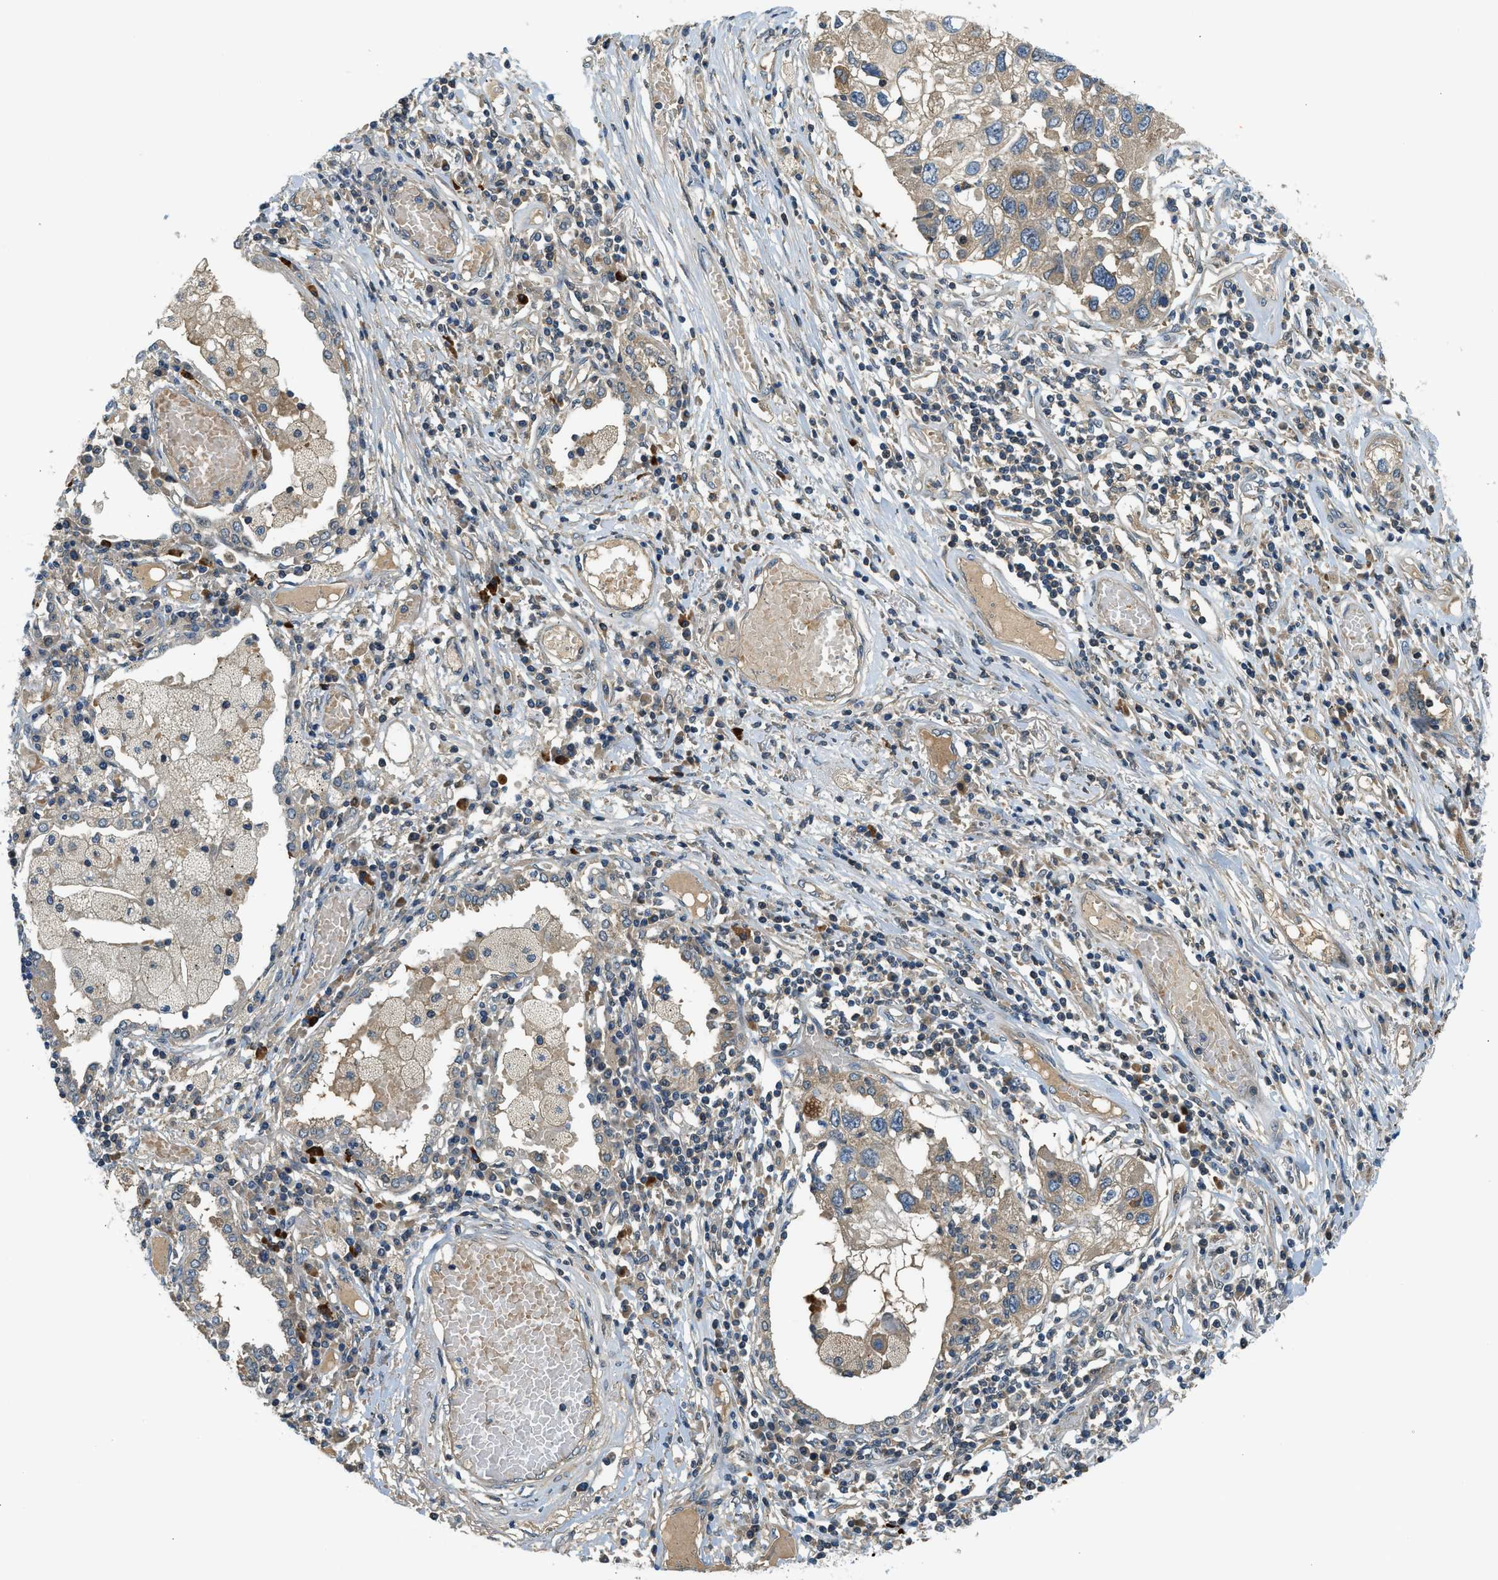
{"staining": {"intensity": "weak", "quantity": ">75%", "location": "cytoplasmic/membranous"}, "tissue": "lung cancer", "cell_type": "Tumor cells", "image_type": "cancer", "snomed": [{"axis": "morphology", "description": "Squamous cell carcinoma, NOS"}, {"axis": "topography", "description": "Lung"}], "caption": "Lung cancer (squamous cell carcinoma) stained with DAB (3,3'-diaminobenzidine) immunohistochemistry (IHC) shows low levels of weak cytoplasmic/membranous expression in approximately >75% of tumor cells.", "gene": "KCNK1", "patient": {"sex": "male", "age": 71}}